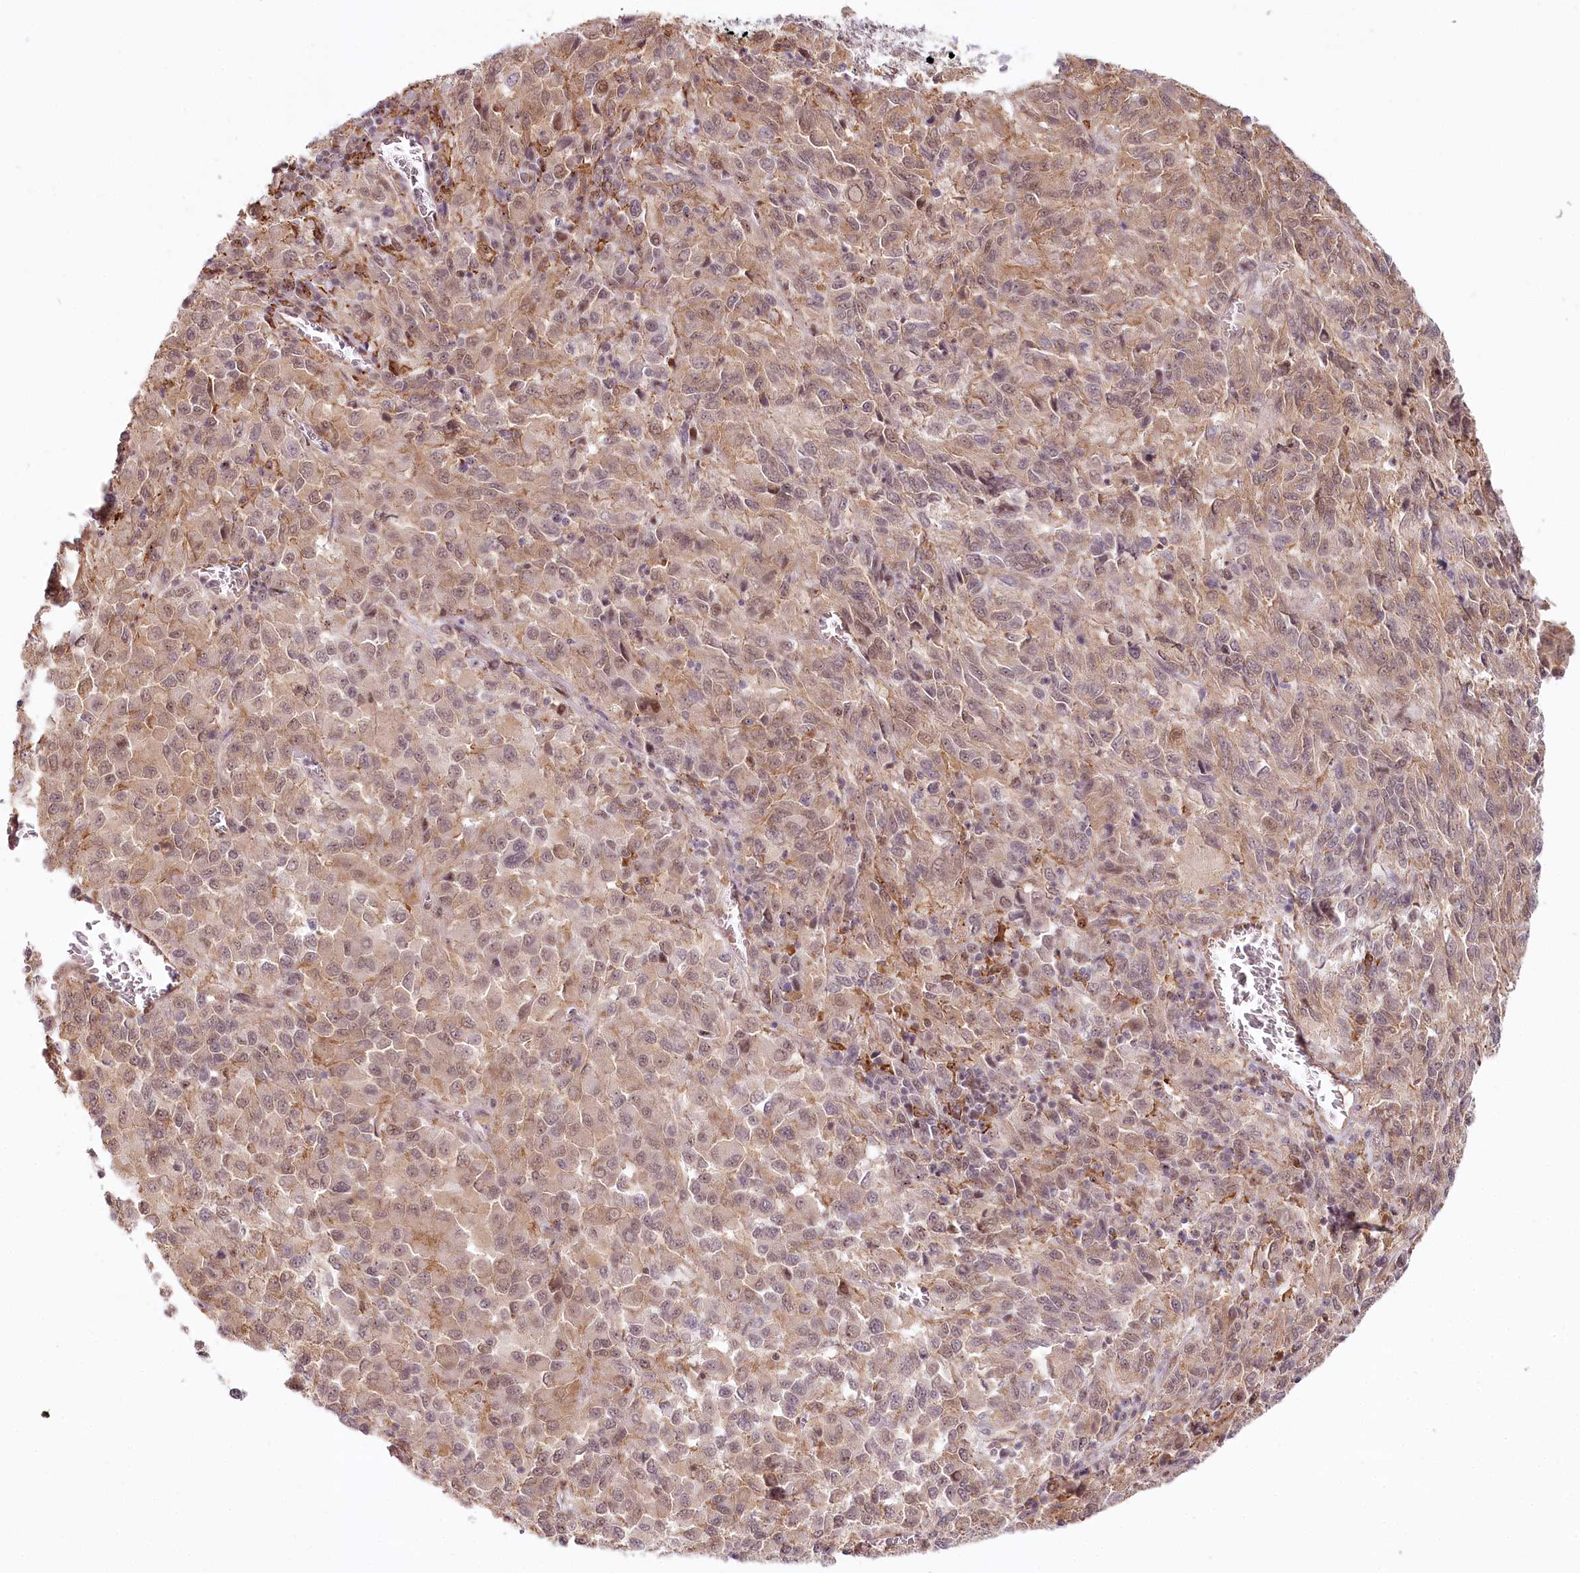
{"staining": {"intensity": "weak", "quantity": "25%-75%", "location": "cytoplasmic/membranous,nuclear"}, "tissue": "melanoma", "cell_type": "Tumor cells", "image_type": "cancer", "snomed": [{"axis": "morphology", "description": "Malignant melanoma, Metastatic site"}, {"axis": "topography", "description": "Lung"}], "caption": "There is low levels of weak cytoplasmic/membranous and nuclear staining in tumor cells of malignant melanoma (metastatic site), as demonstrated by immunohistochemical staining (brown color).", "gene": "TUBGCP2", "patient": {"sex": "male", "age": 64}}